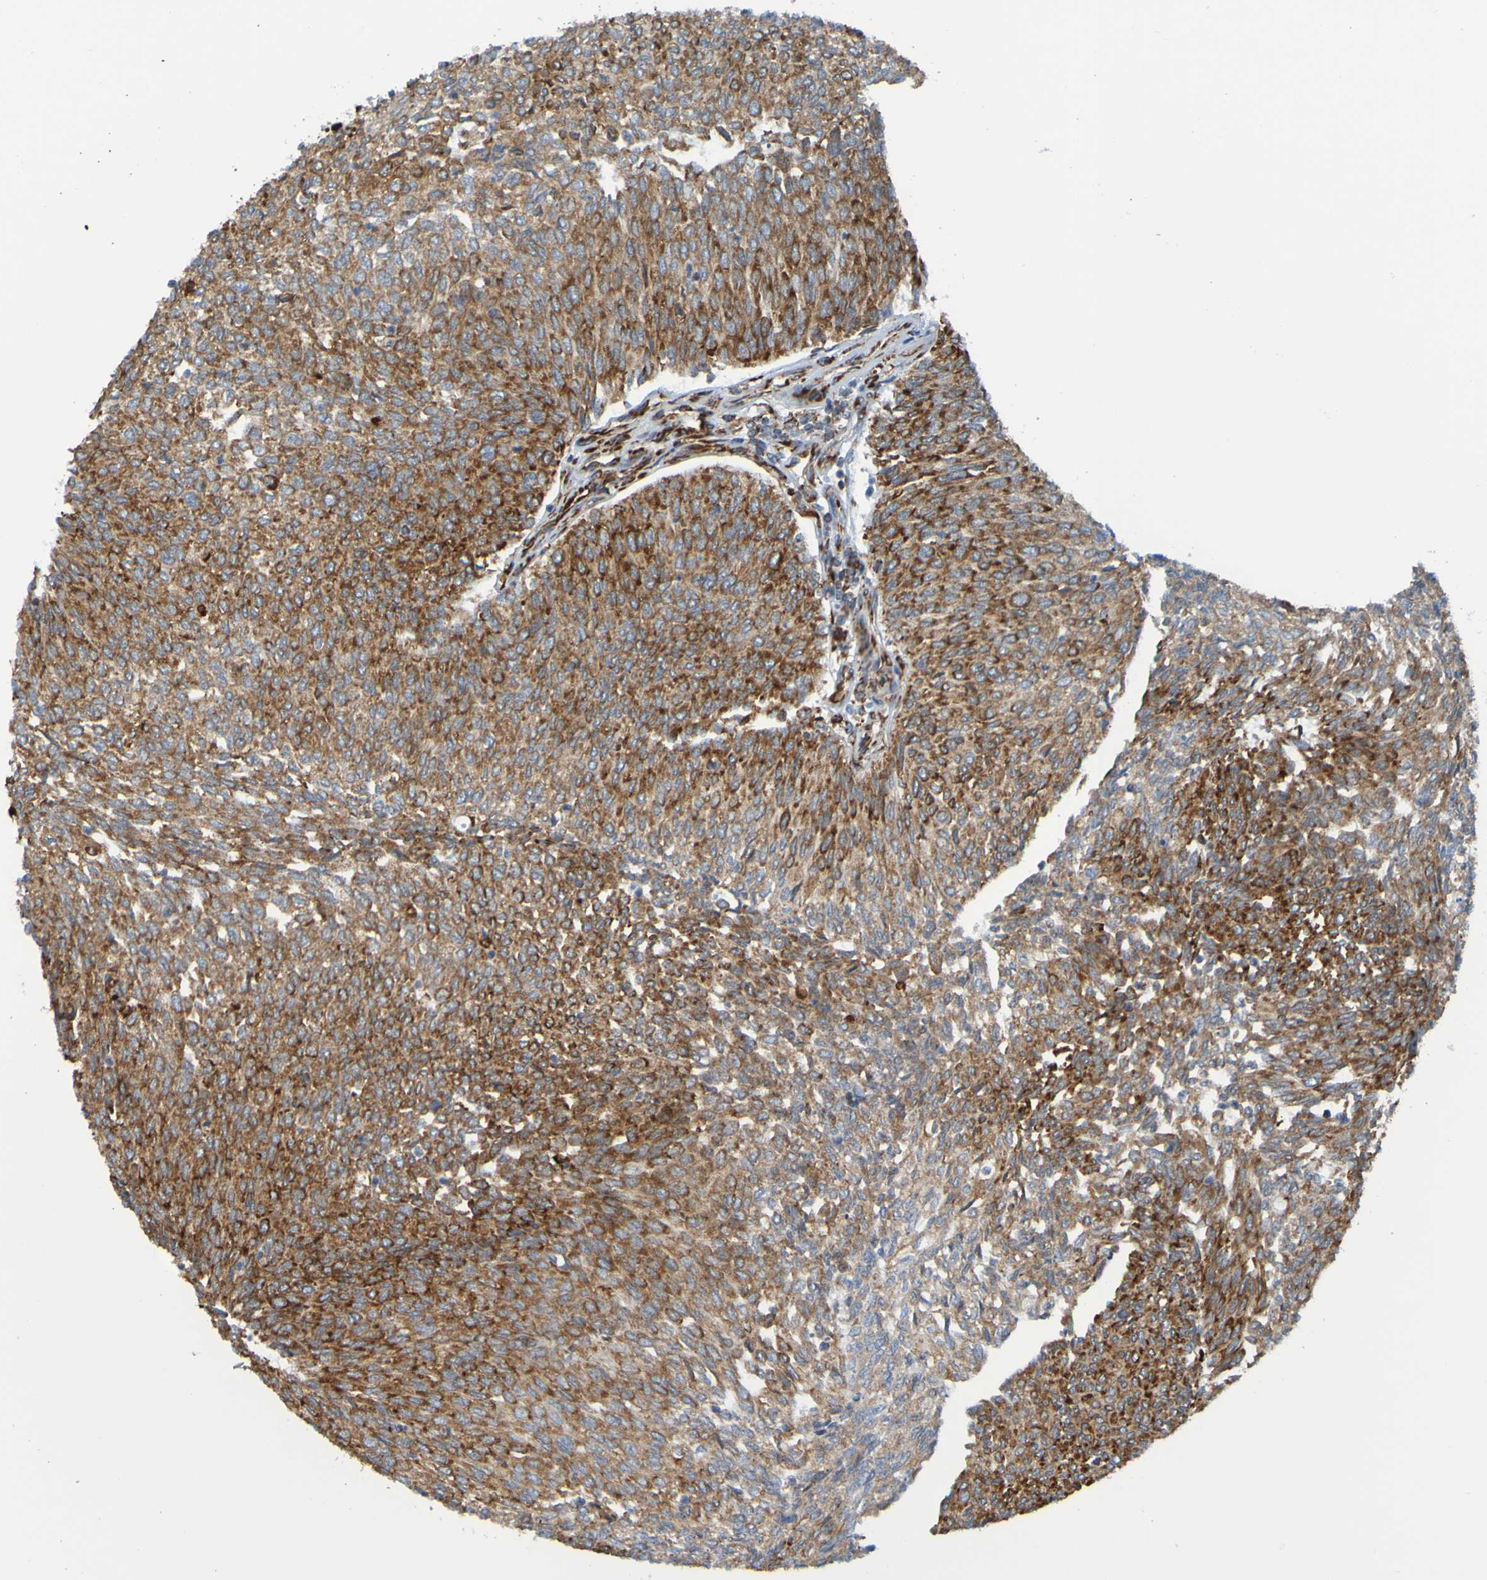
{"staining": {"intensity": "moderate", "quantity": "25%-75%", "location": "cytoplasmic/membranous"}, "tissue": "urothelial cancer", "cell_type": "Tumor cells", "image_type": "cancer", "snomed": [{"axis": "morphology", "description": "Urothelial carcinoma, Low grade"}, {"axis": "topography", "description": "Urinary bladder"}], "caption": "Immunohistochemistry (DAB) staining of urothelial carcinoma (low-grade) shows moderate cytoplasmic/membranous protein staining in approximately 25%-75% of tumor cells.", "gene": "SSR1", "patient": {"sex": "female", "age": 79}}